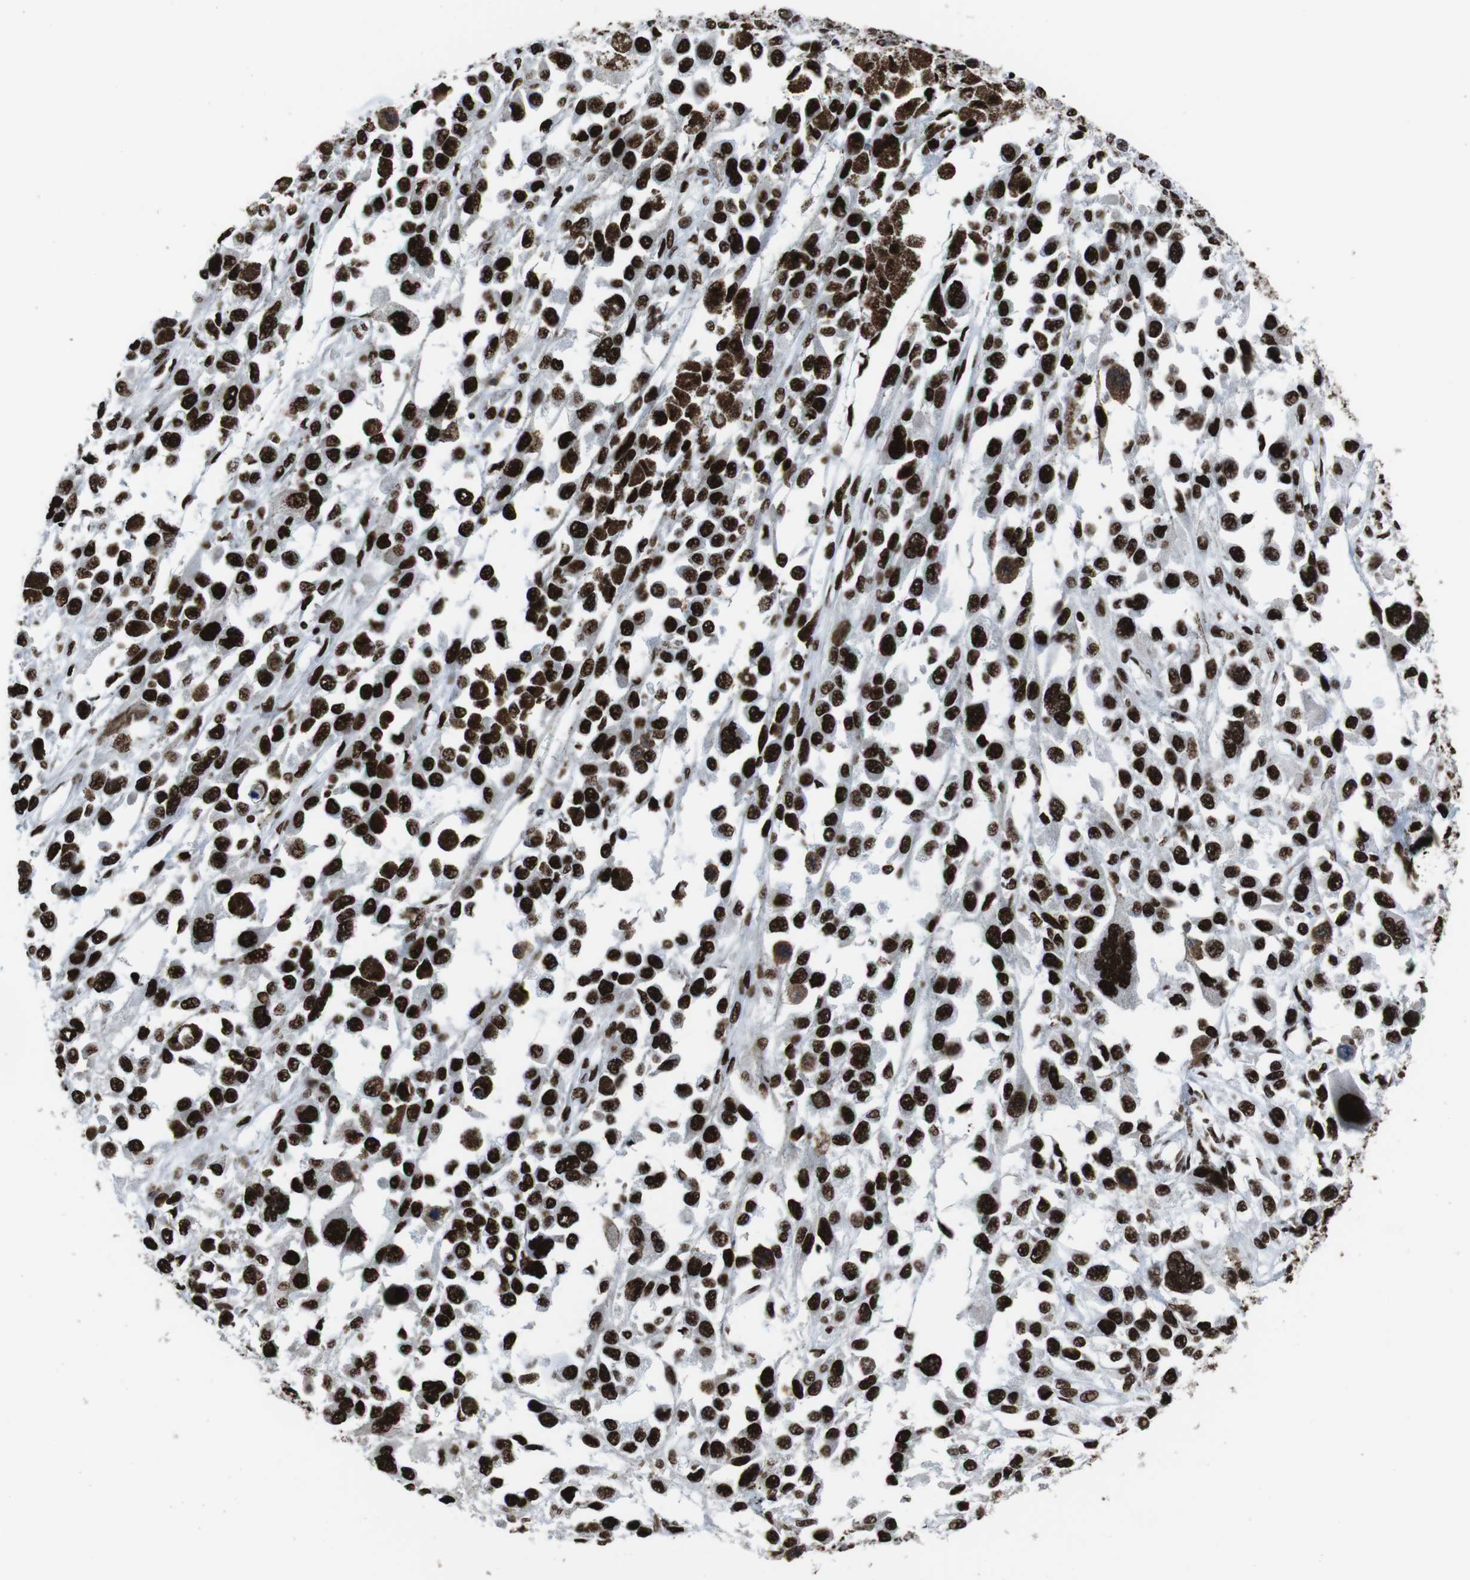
{"staining": {"intensity": "strong", "quantity": ">75%", "location": "nuclear"}, "tissue": "melanoma", "cell_type": "Tumor cells", "image_type": "cancer", "snomed": [{"axis": "morphology", "description": "Malignant melanoma, Metastatic site"}, {"axis": "topography", "description": "Lymph node"}], "caption": "This micrograph shows immunohistochemistry staining of melanoma, with high strong nuclear positivity in approximately >75% of tumor cells.", "gene": "ROMO1", "patient": {"sex": "male", "age": 59}}